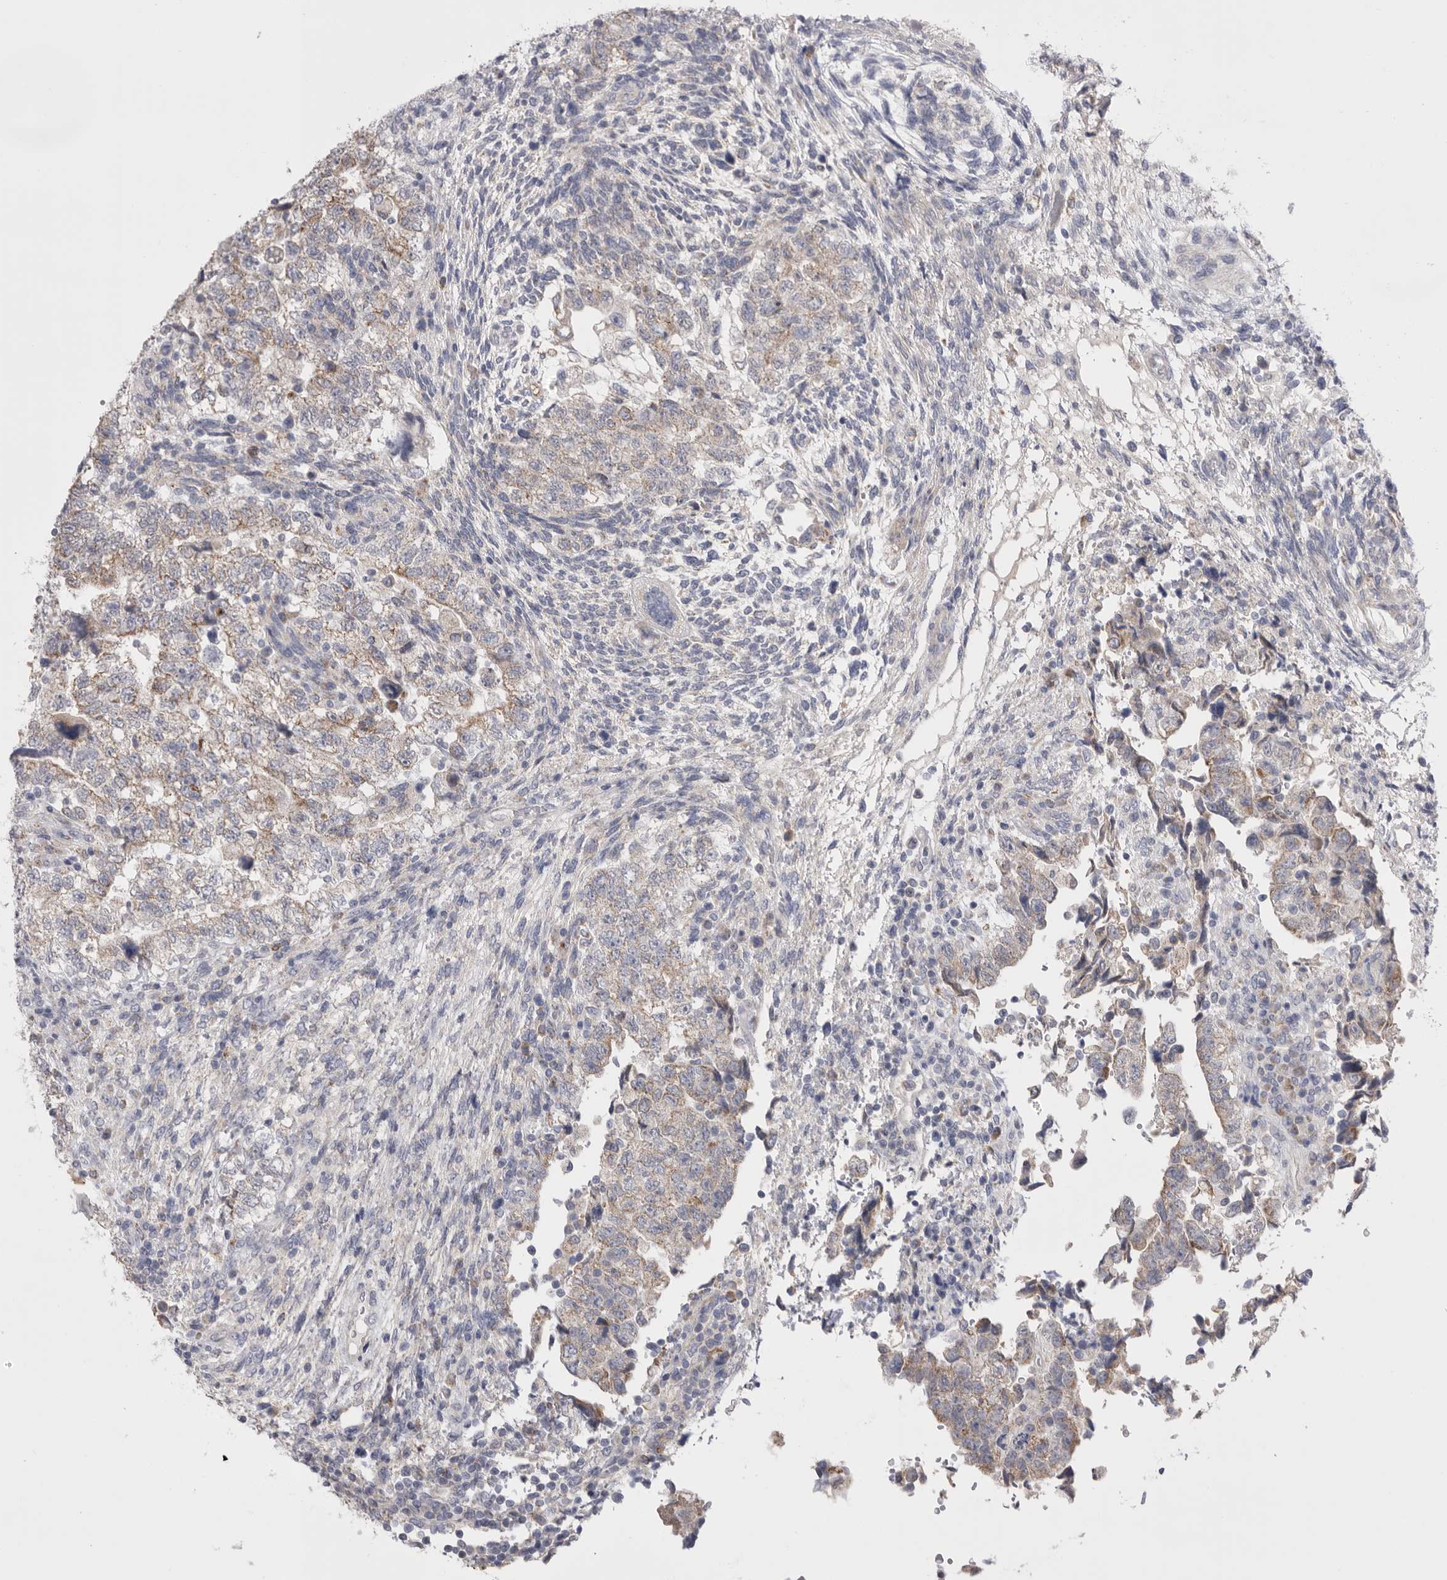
{"staining": {"intensity": "weak", "quantity": "25%-75%", "location": "cytoplasmic/membranous"}, "tissue": "testis cancer", "cell_type": "Tumor cells", "image_type": "cancer", "snomed": [{"axis": "morphology", "description": "Normal tissue, NOS"}, {"axis": "morphology", "description": "Carcinoma, Embryonal, NOS"}, {"axis": "topography", "description": "Testis"}], "caption": "Human testis cancer (embryonal carcinoma) stained with a brown dye exhibits weak cytoplasmic/membranous positive staining in approximately 25%-75% of tumor cells.", "gene": "CCDC126", "patient": {"sex": "male", "age": 36}}